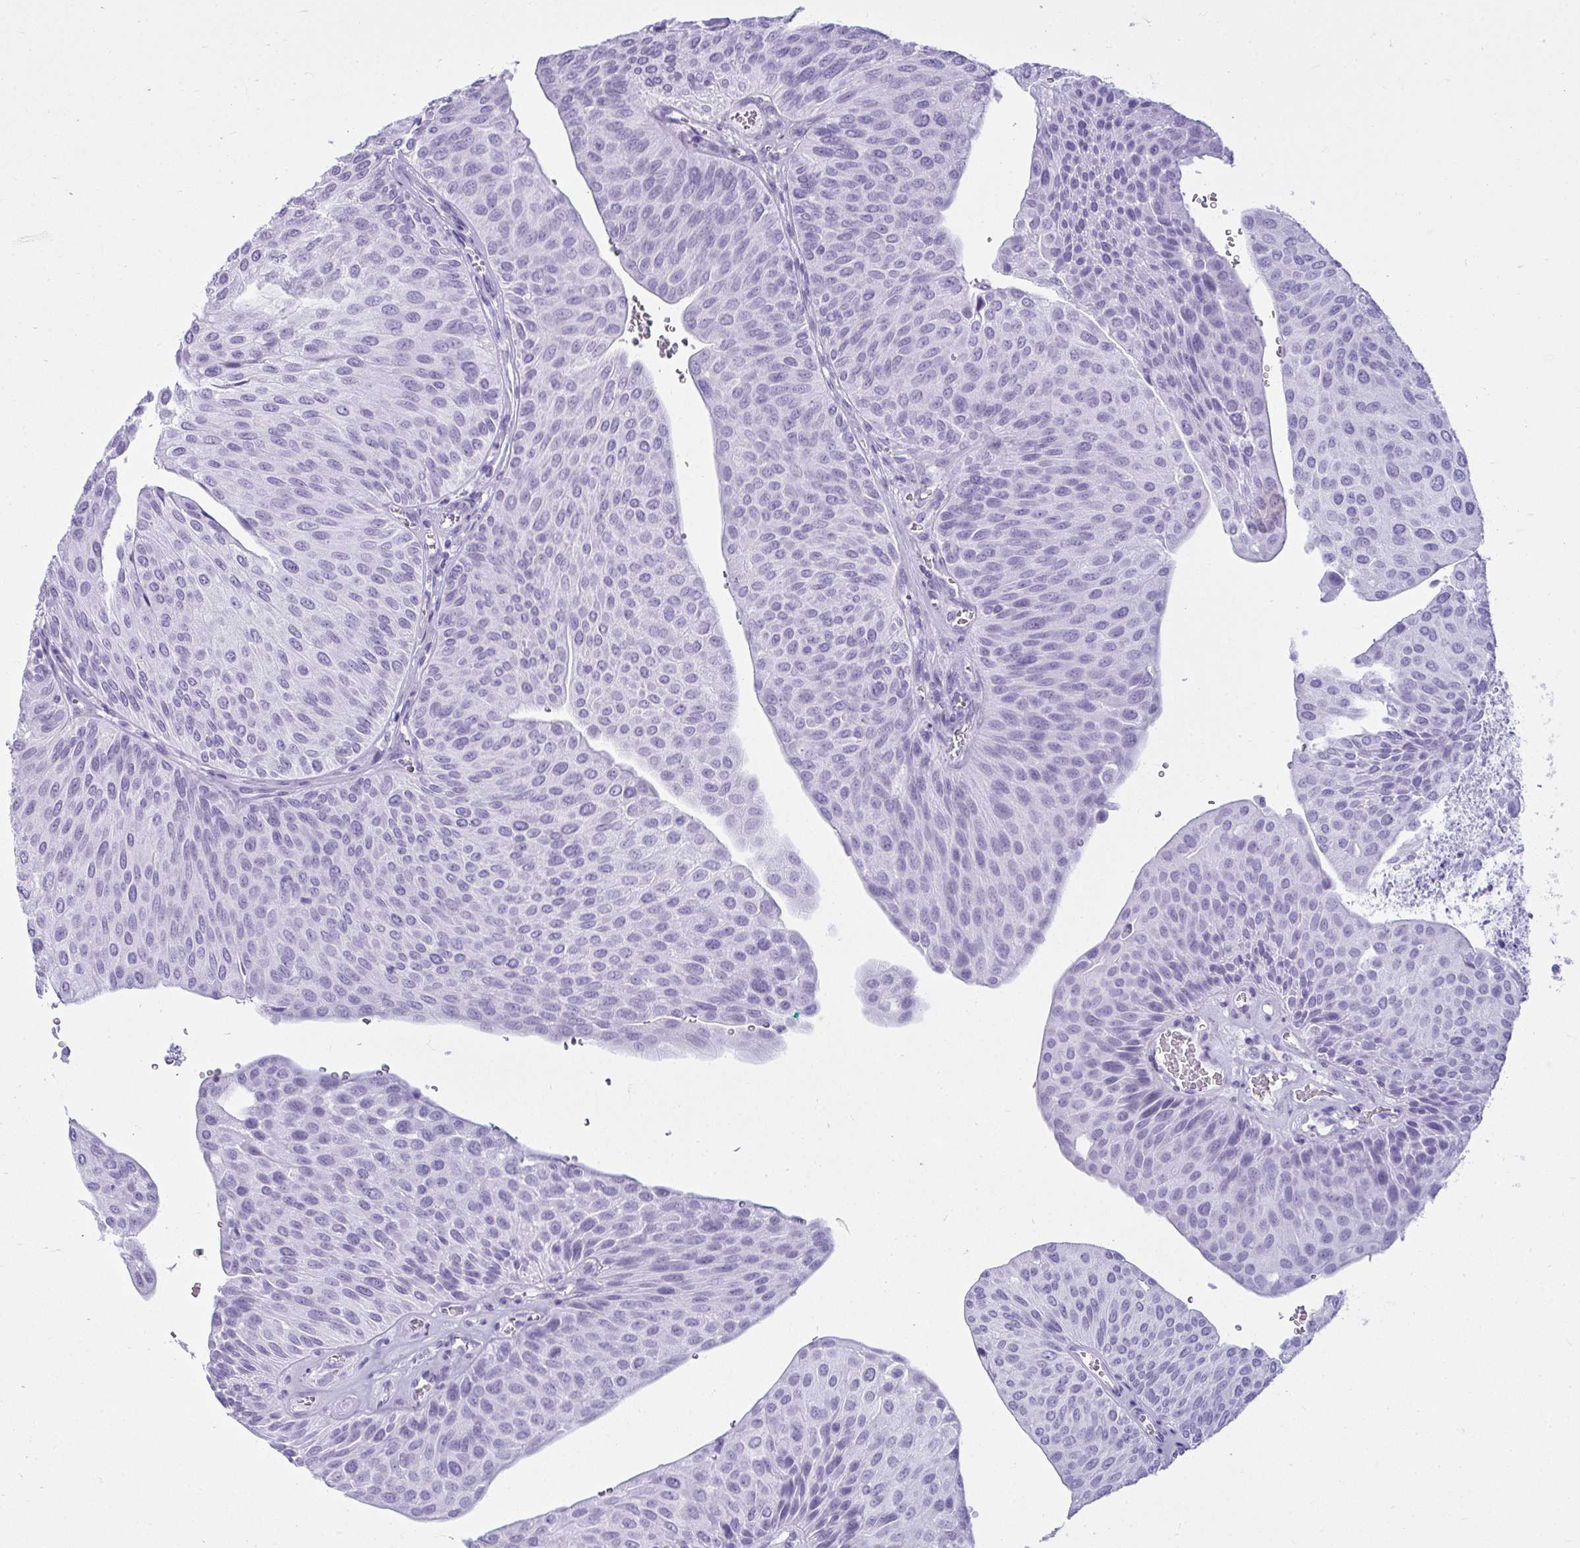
{"staining": {"intensity": "negative", "quantity": "none", "location": "none"}, "tissue": "urothelial cancer", "cell_type": "Tumor cells", "image_type": "cancer", "snomed": [{"axis": "morphology", "description": "Urothelial carcinoma, NOS"}, {"axis": "topography", "description": "Urinary bladder"}], "caption": "IHC histopathology image of neoplastic tissue: human urothelial cancer stained with DAB (3,3'-diaminobenzidine) exhibits no significant protein expression in tumor cells.", "gene": "CLGN", "patient": {"sex": "male", "age": 67}}